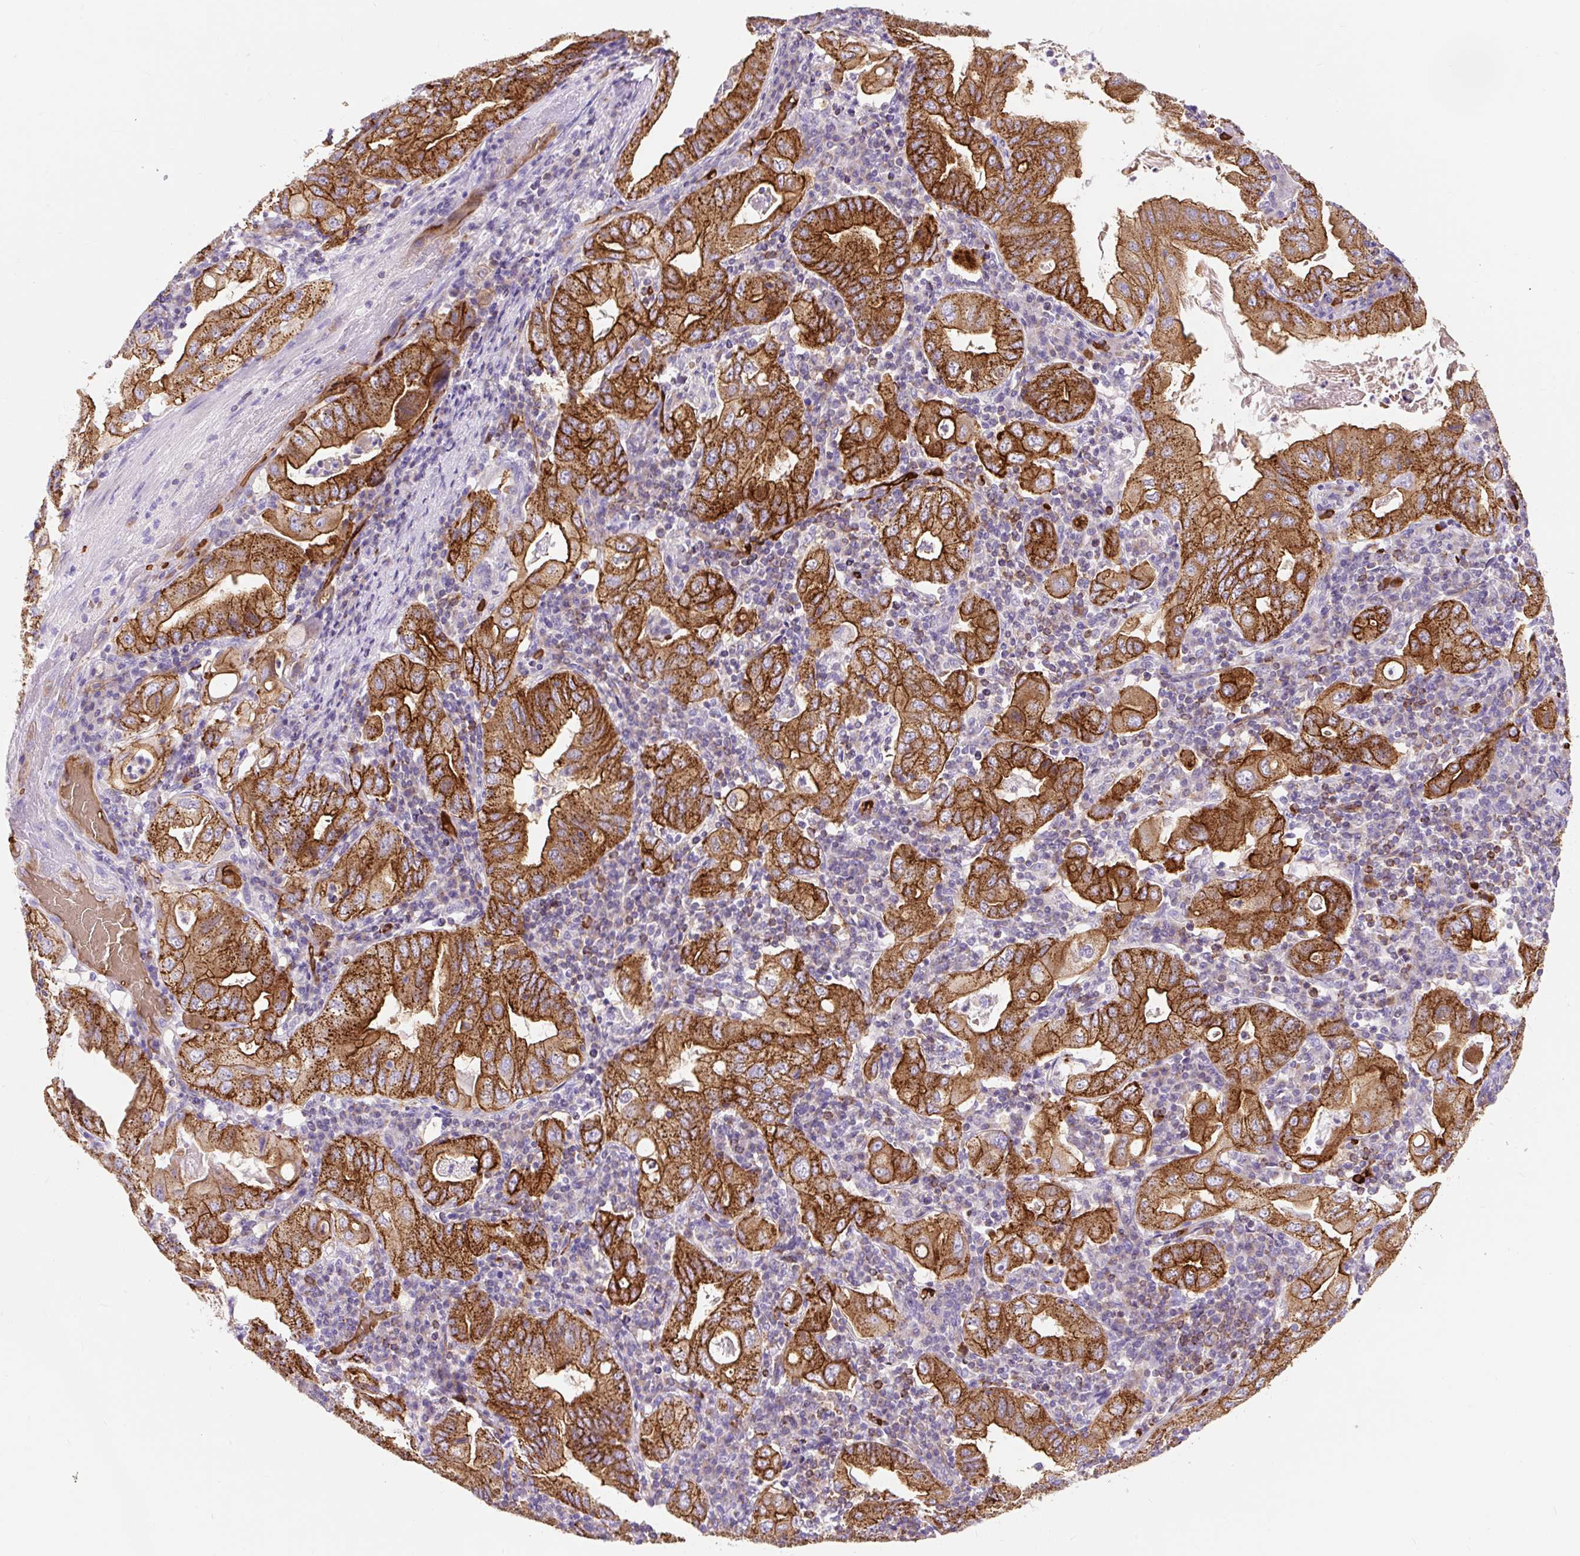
{"staining": {"intensity": "strong", "quantity": ">75%", "location": "cytoplasmic/membranous"}, "tissue": "stomach cancer", "cell_type": "Tumor cells", "image_type": "cancer", "snomed": [{"axis": "morphology", "description": "Normal tissue, NOS"}, {"axis": "morphology", "description": "Adenocarcinoma, NOS"}, {"axis": "topography", "description": "Esophagus"}, {"axis": "topography", "description": "Stomach, upper"}, {"axis": "topography", "description": "Peripheral nerve tissue"}], "caption": "This photomicrograph demonstrates immunohistochemistry (IHC) staining of human adenocarcinoma (stomach), with high strong cytoplasmic/membranous staining in approximately >75% of tumor cells.", "gene": "HIP1R", "patient": {"sex": "male", "age": 62}}